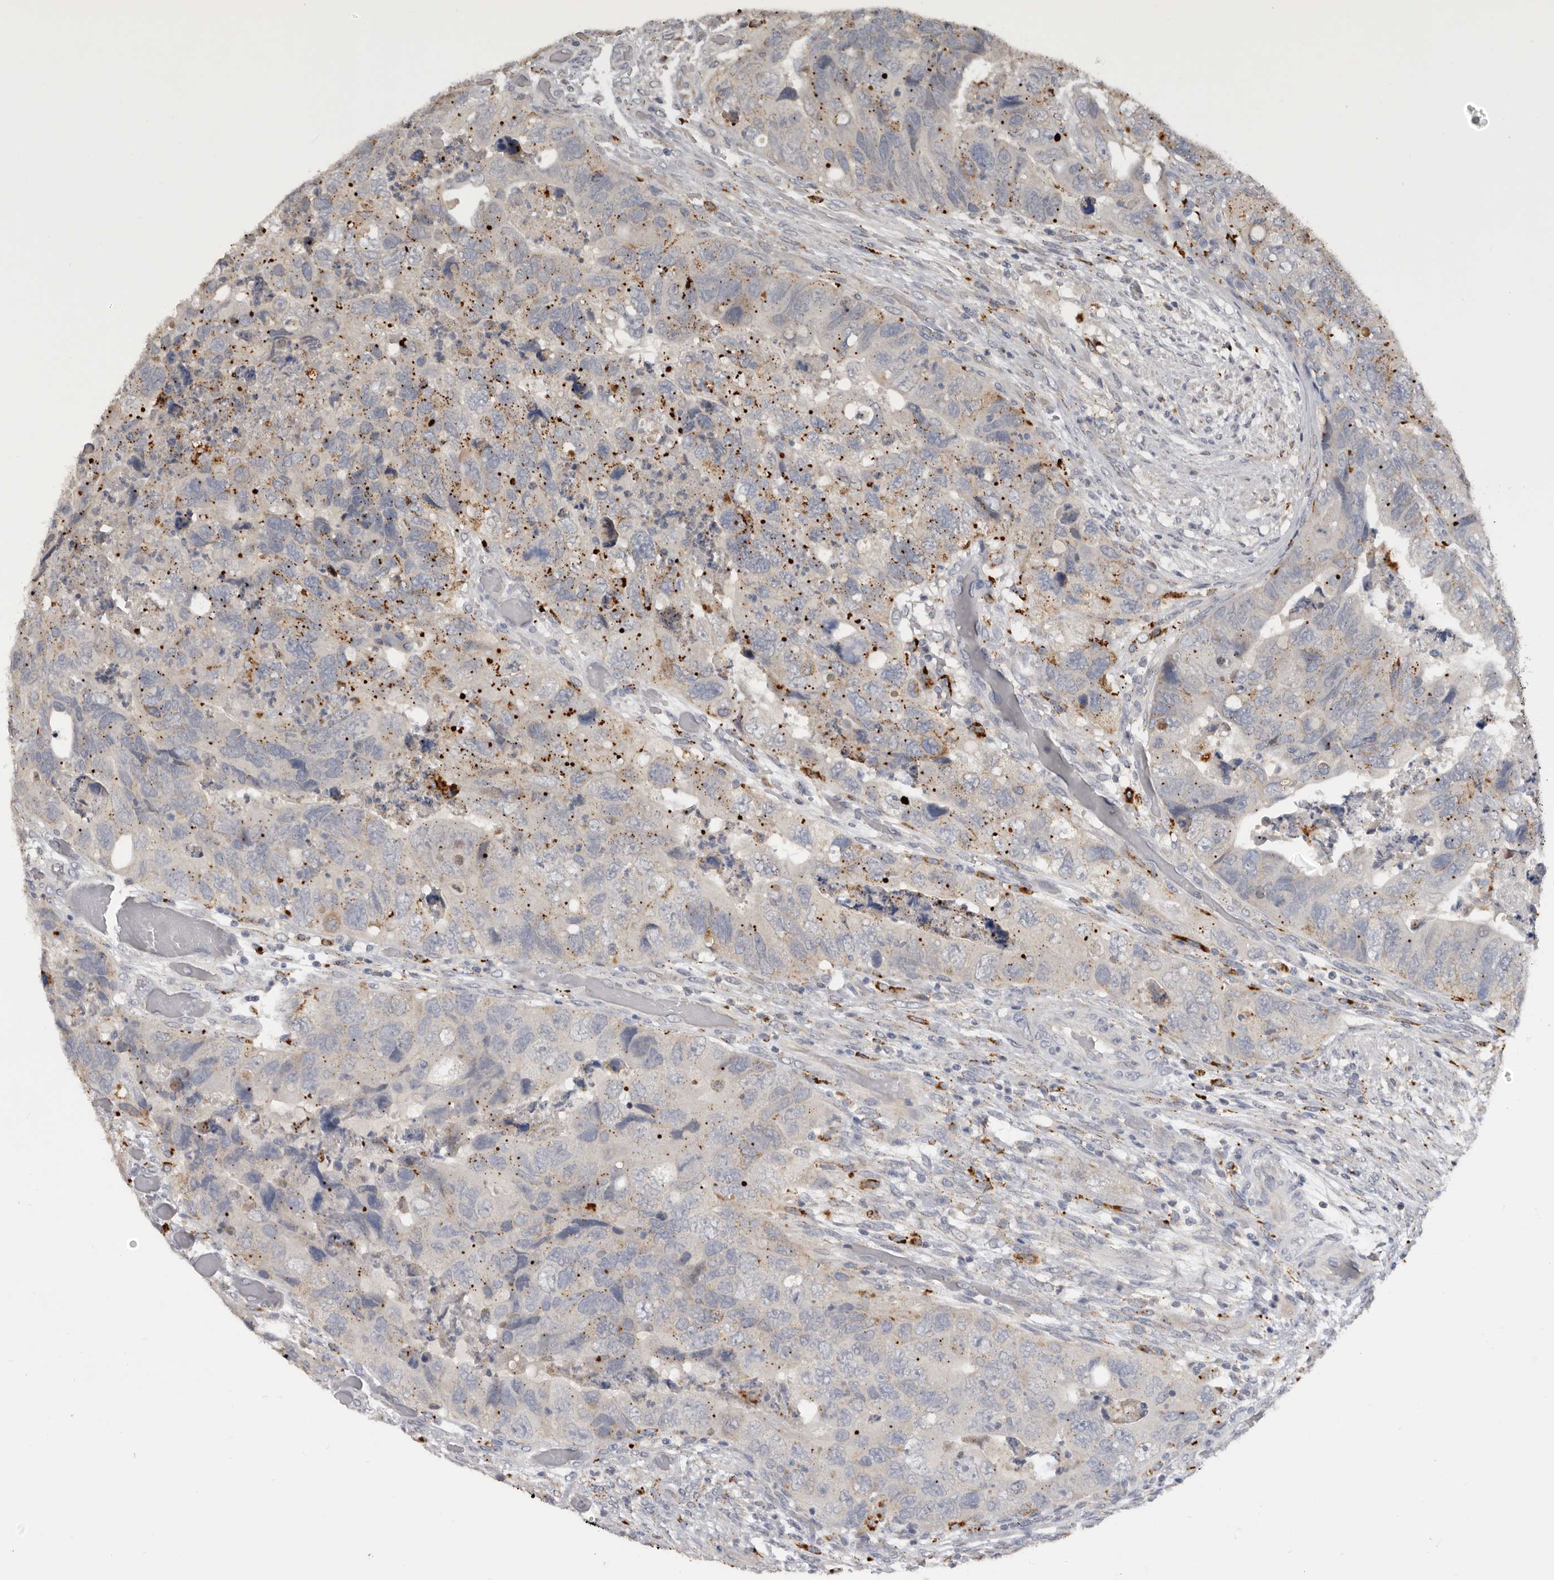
{"staining": {"intensity": "moderate", "quantity": "25%-75%", "location": "cytoplasmic/membranous"}, "tissue": "colorectal cancer", "cell_type": "Tumor cells", "image_type": "cancer", "snomed": [{"axis": "morphology", "description": "Adenocarcinoma, NOS"}, {"axis": "topography", "description": "Rectum"}], "caption": "Colorectal adenocarcinoma was stained to show a protein in brown. There is medium levels of moderate cytoplasmic/membranous positivity in about 25%-75% of tumor cells.", "gene": "DAP", "patient": {"sex": "male", "age": 63}}